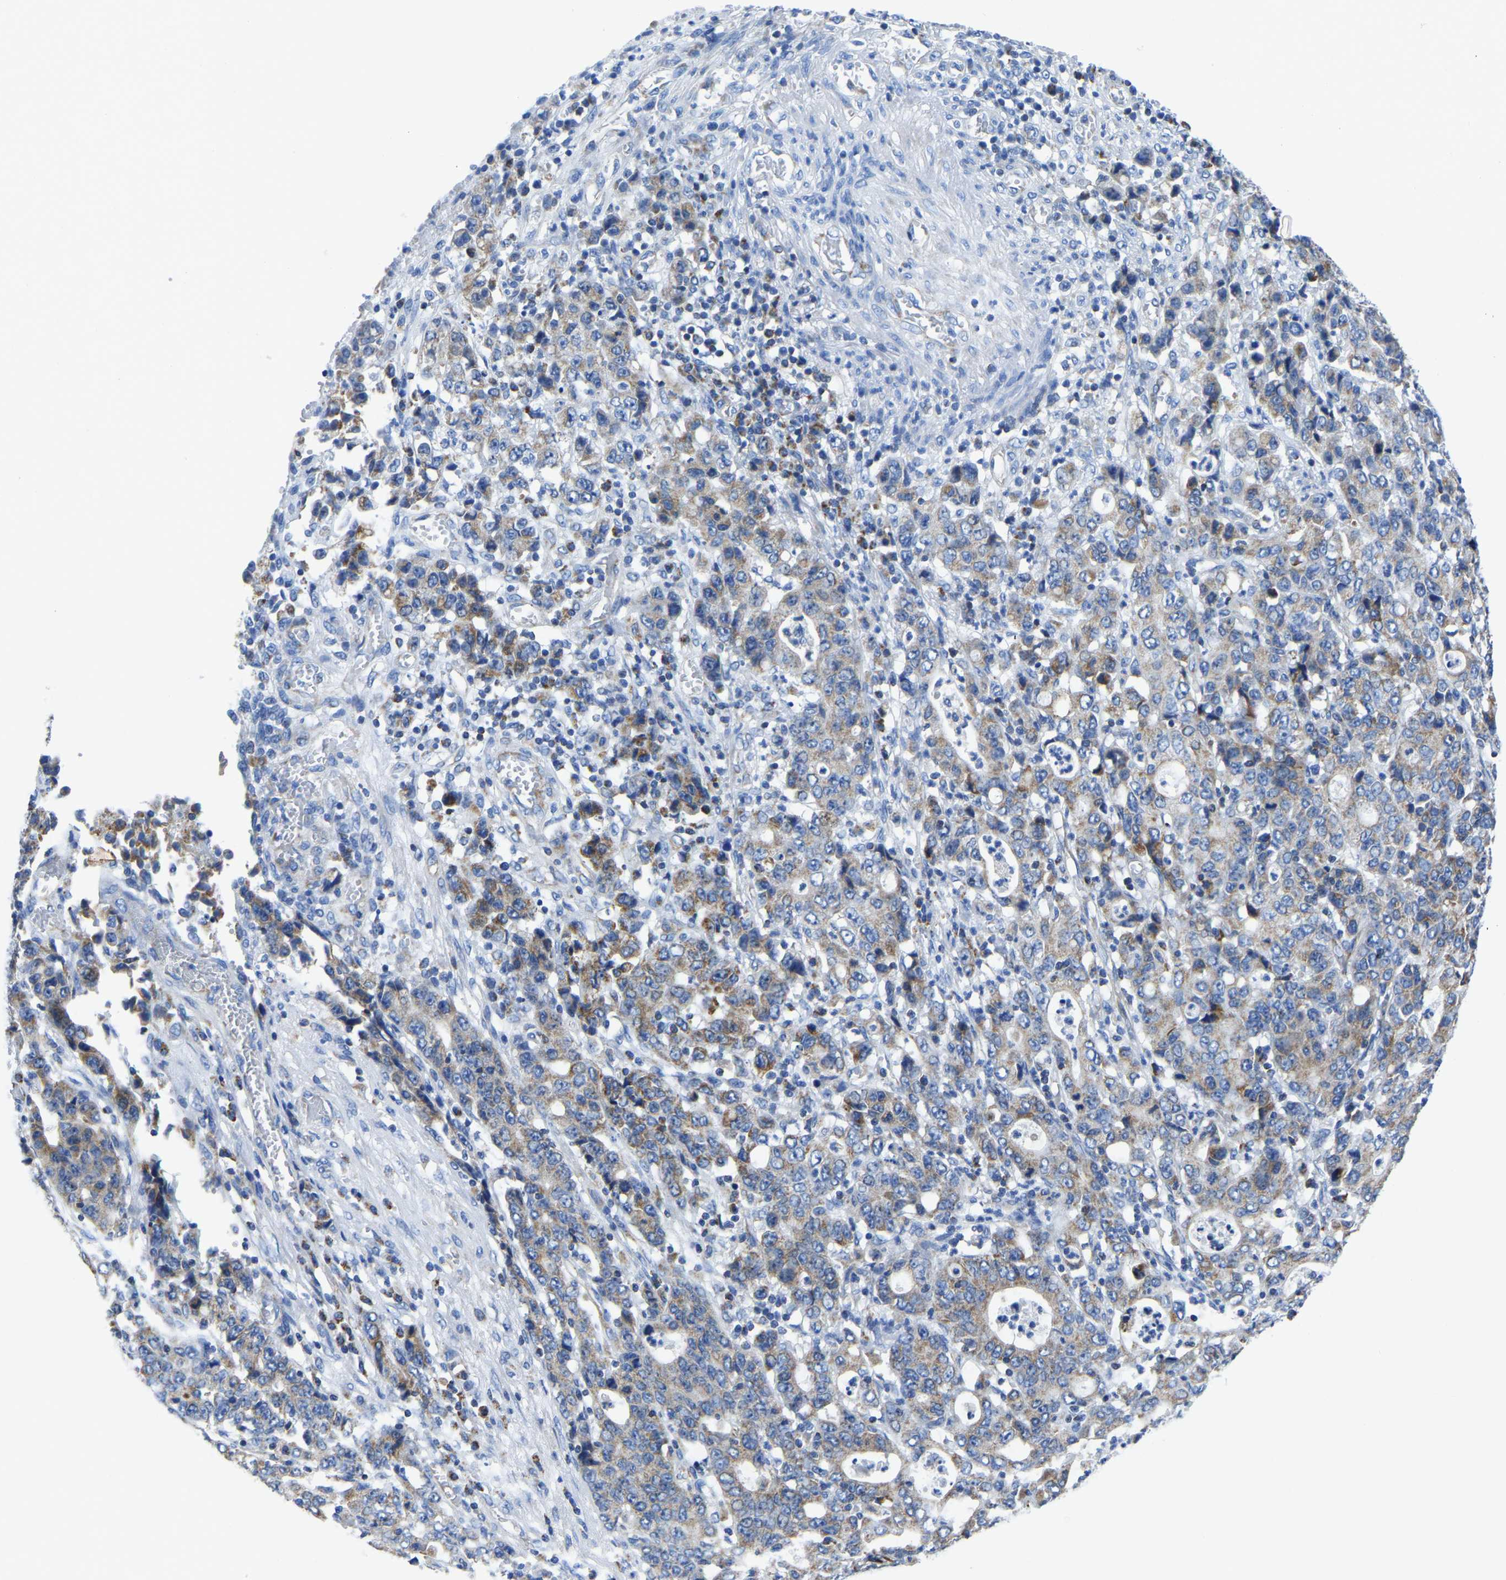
{"staining": {"intensity": "moderate", "quantity": ">75%", "location": "cytoplasmic/membranous"}, "tissue": "stomach cancer", "cell_type": "Tumor cells", "image_type": "cancer", "snomed": [{"axis": "morphology", "description": "Adenocarcinoma, NOS"}, {"axis": "topography", "description": "Stomach, upper"}], "caption": "Adenocarcinoma (stomach) stained with a brown dye reveals moderate cytoplasmic/membranous positive expression in about >75% of tumor cells.", "gene": "ETFA", "patient": {"sex": "male", "age": 69}}